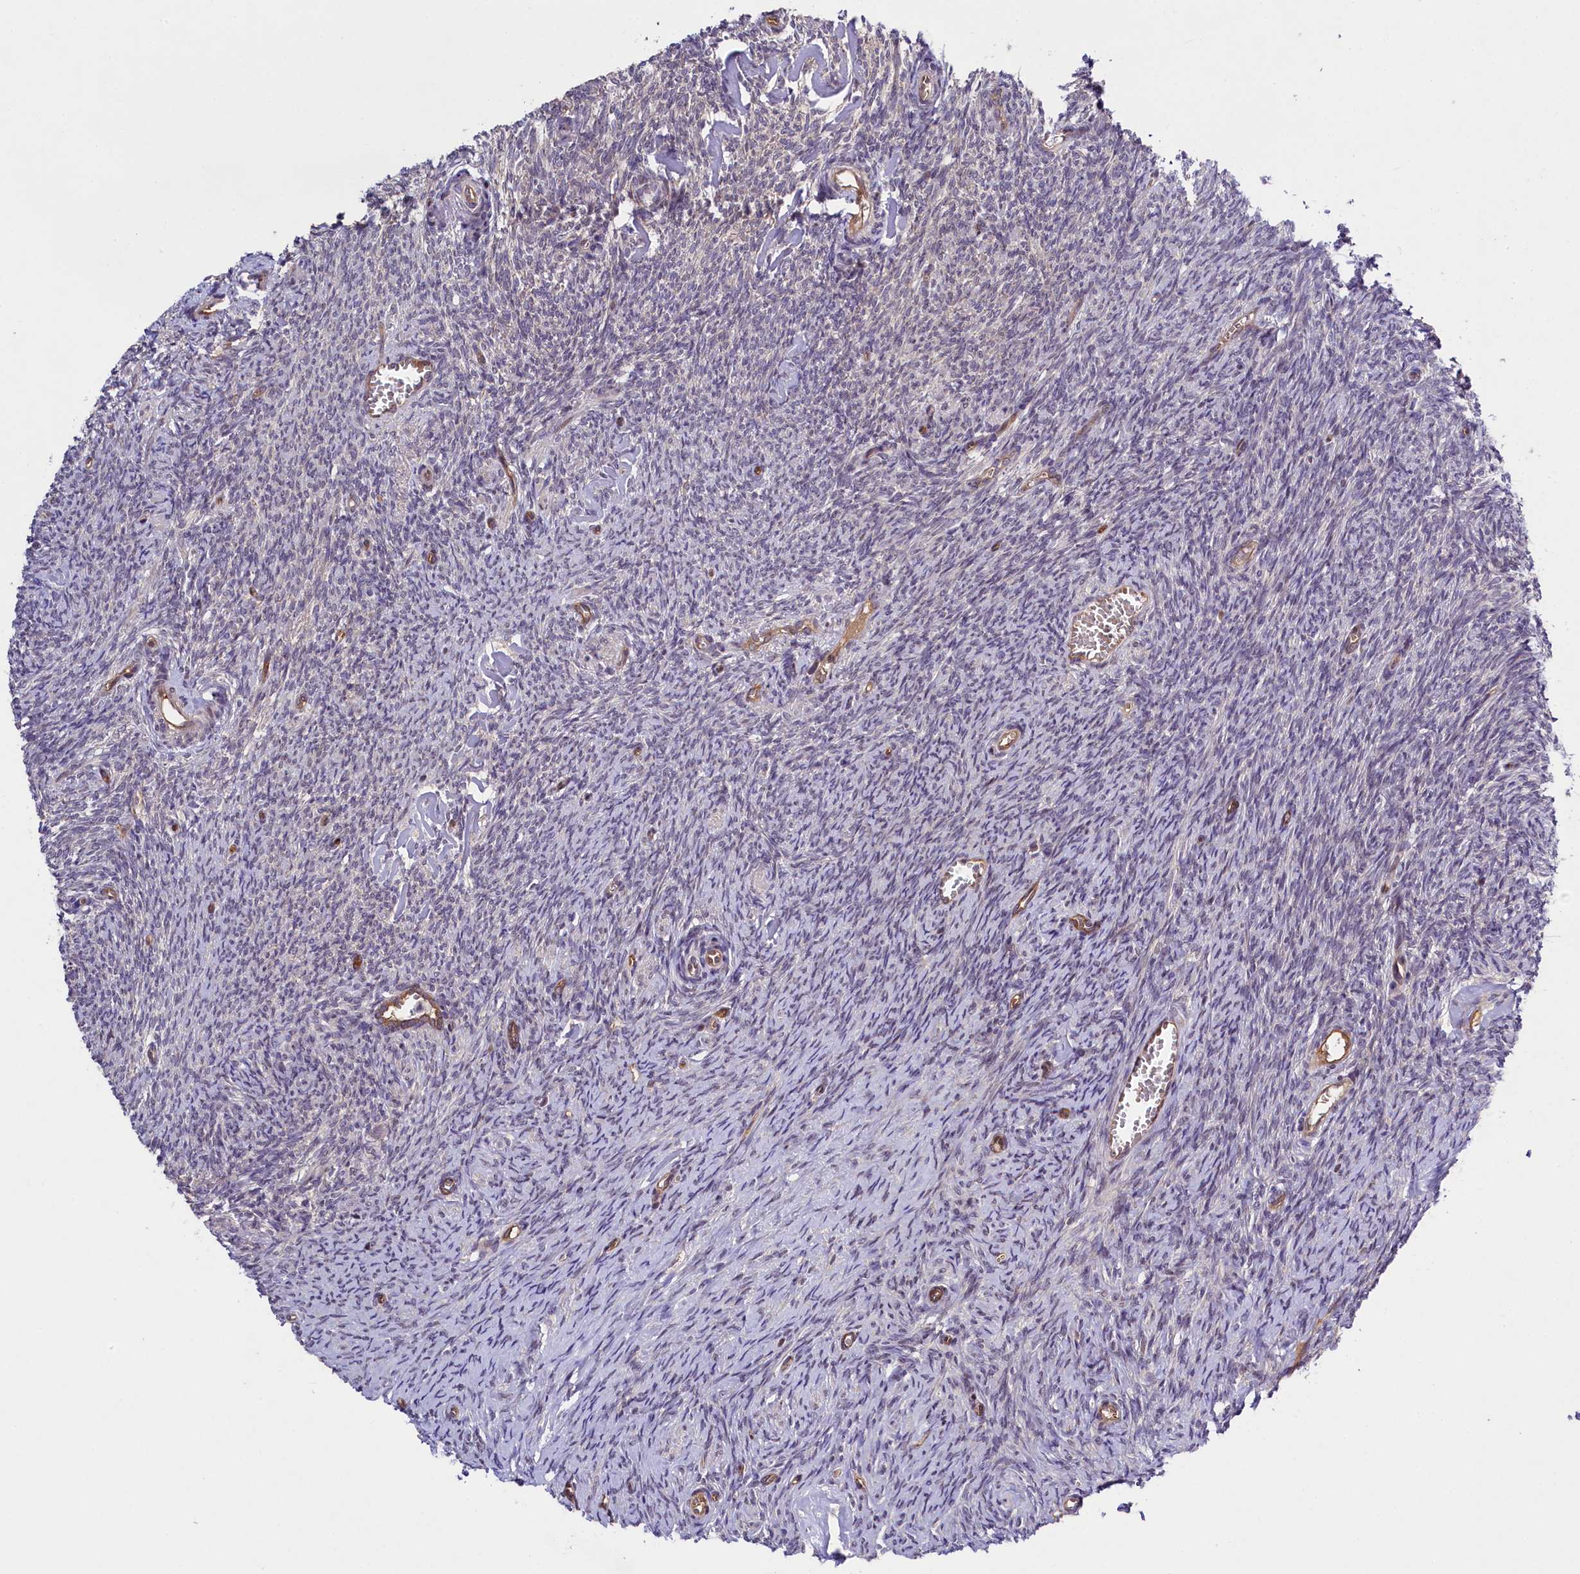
{"staining": {"intensity": "negative", "quantity": "none", "location": "none"}, "tissue": "ovary", "cell_type": "Ovarian stroma cells", "image_type": "normal", "snomed": [{"axis": "morphology", "description": "Normal tissue, NOS"}, {"axis": "topography", "description": "Ovary"}], "caption": "This is an immunohistochemistry image of unremarkable human ovary. There is no positivity in ovarian stroma cells.", "gene": "SNRK", "patient": {"sex": "female", "age": 44}}